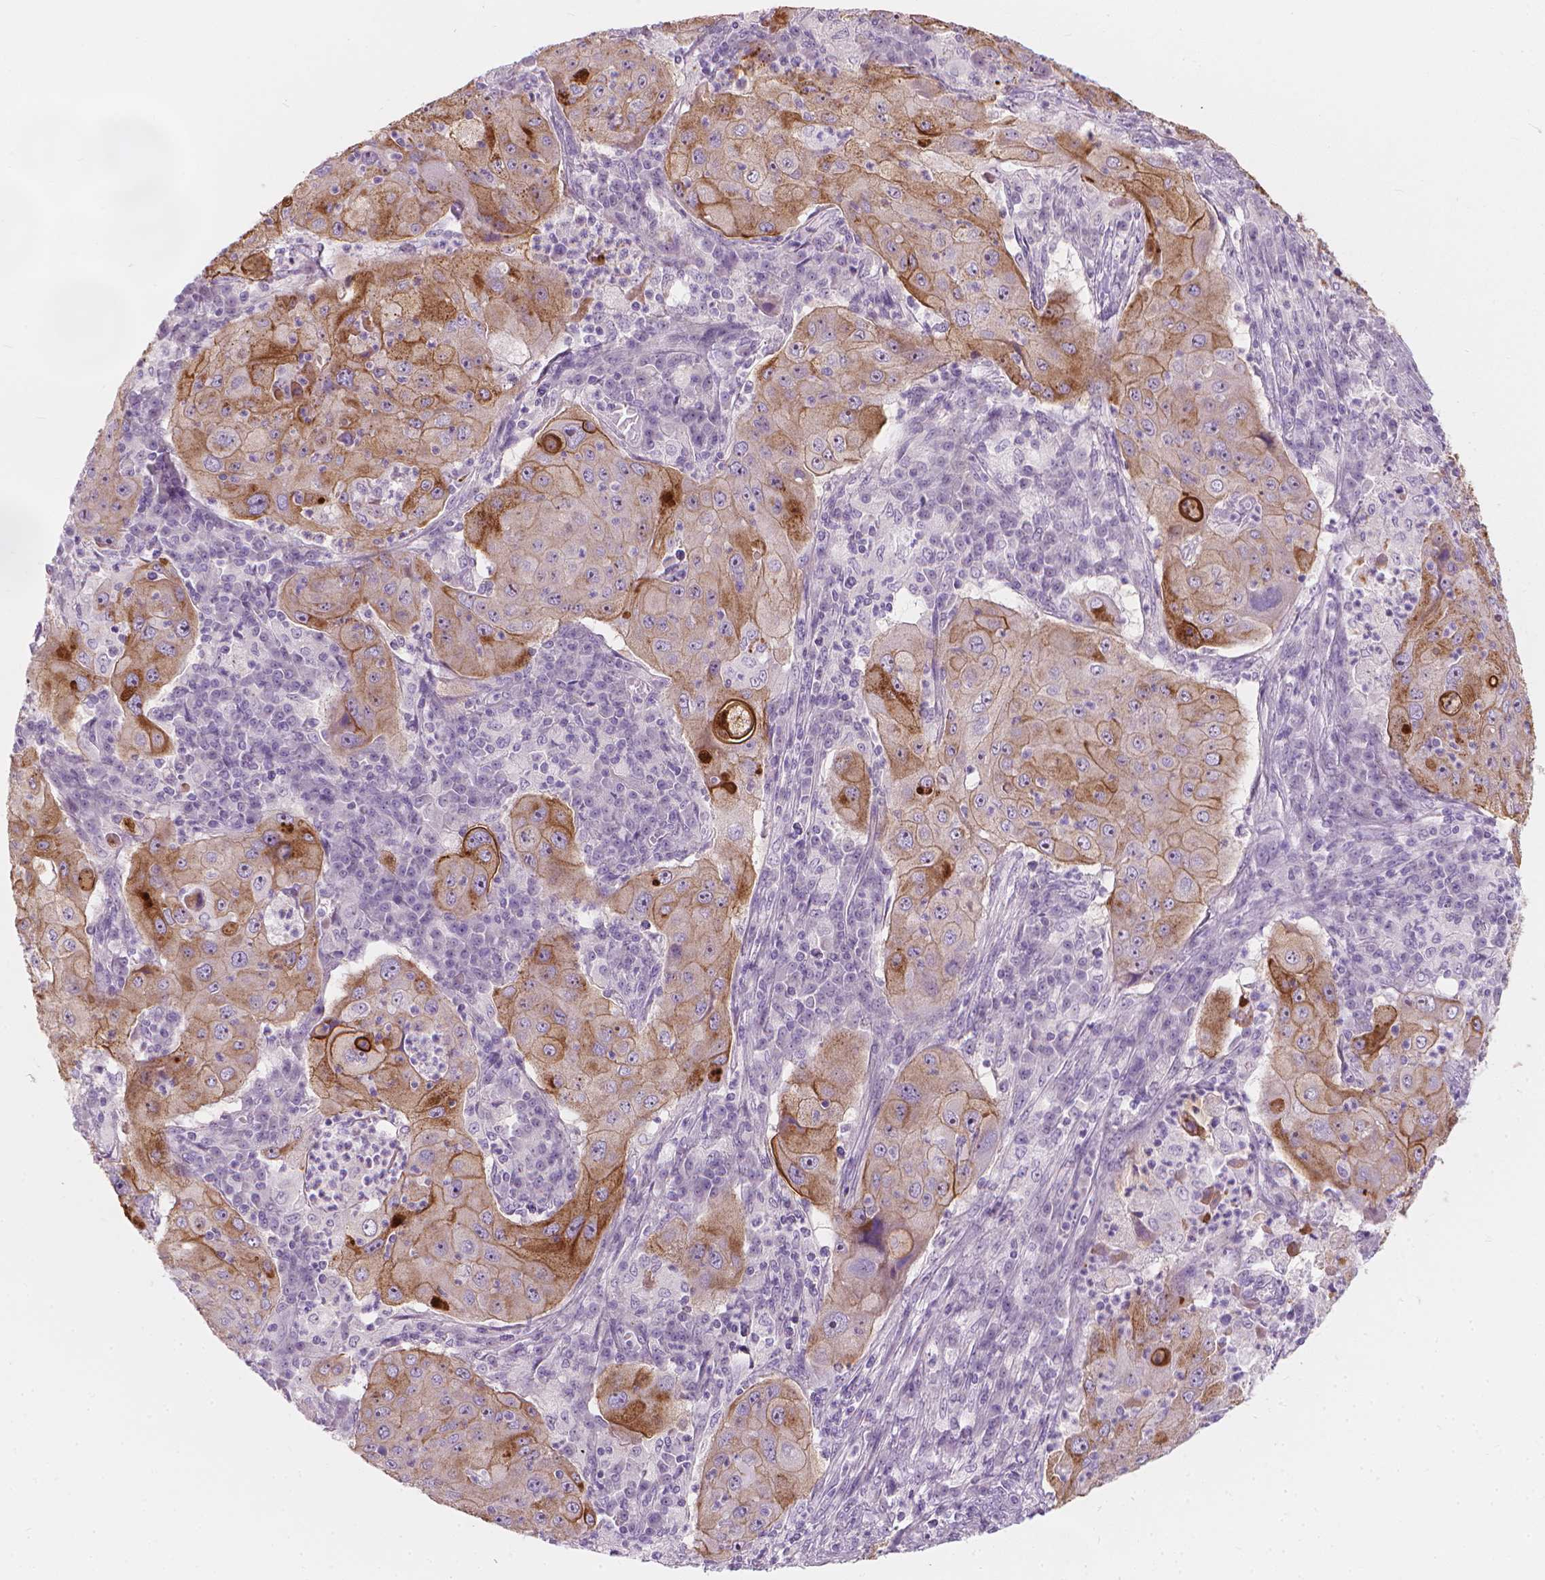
{"staining": {"intensity": "moderate", "quantity": "25%-75%", "location": "cytoplasmic/membranous"}, "tissue": "lung cancer", "cell_type": "Tumor cells", "image_type": "cancer", "snomed": [{"axis": "morphology", "description": "Squamous cell carcinoma, NOS"}, {"axis": "topography", "description": "Lung"}], "caption": "DAB immunohistochemical staining of human lung squamous cell carcinoma exhibits moderate cytoplasmic/membranous protein staining in about 25%-75% of tumor cells.", "gene": "GPRC5A", "patient": {"sex": "female", "age": 59}}